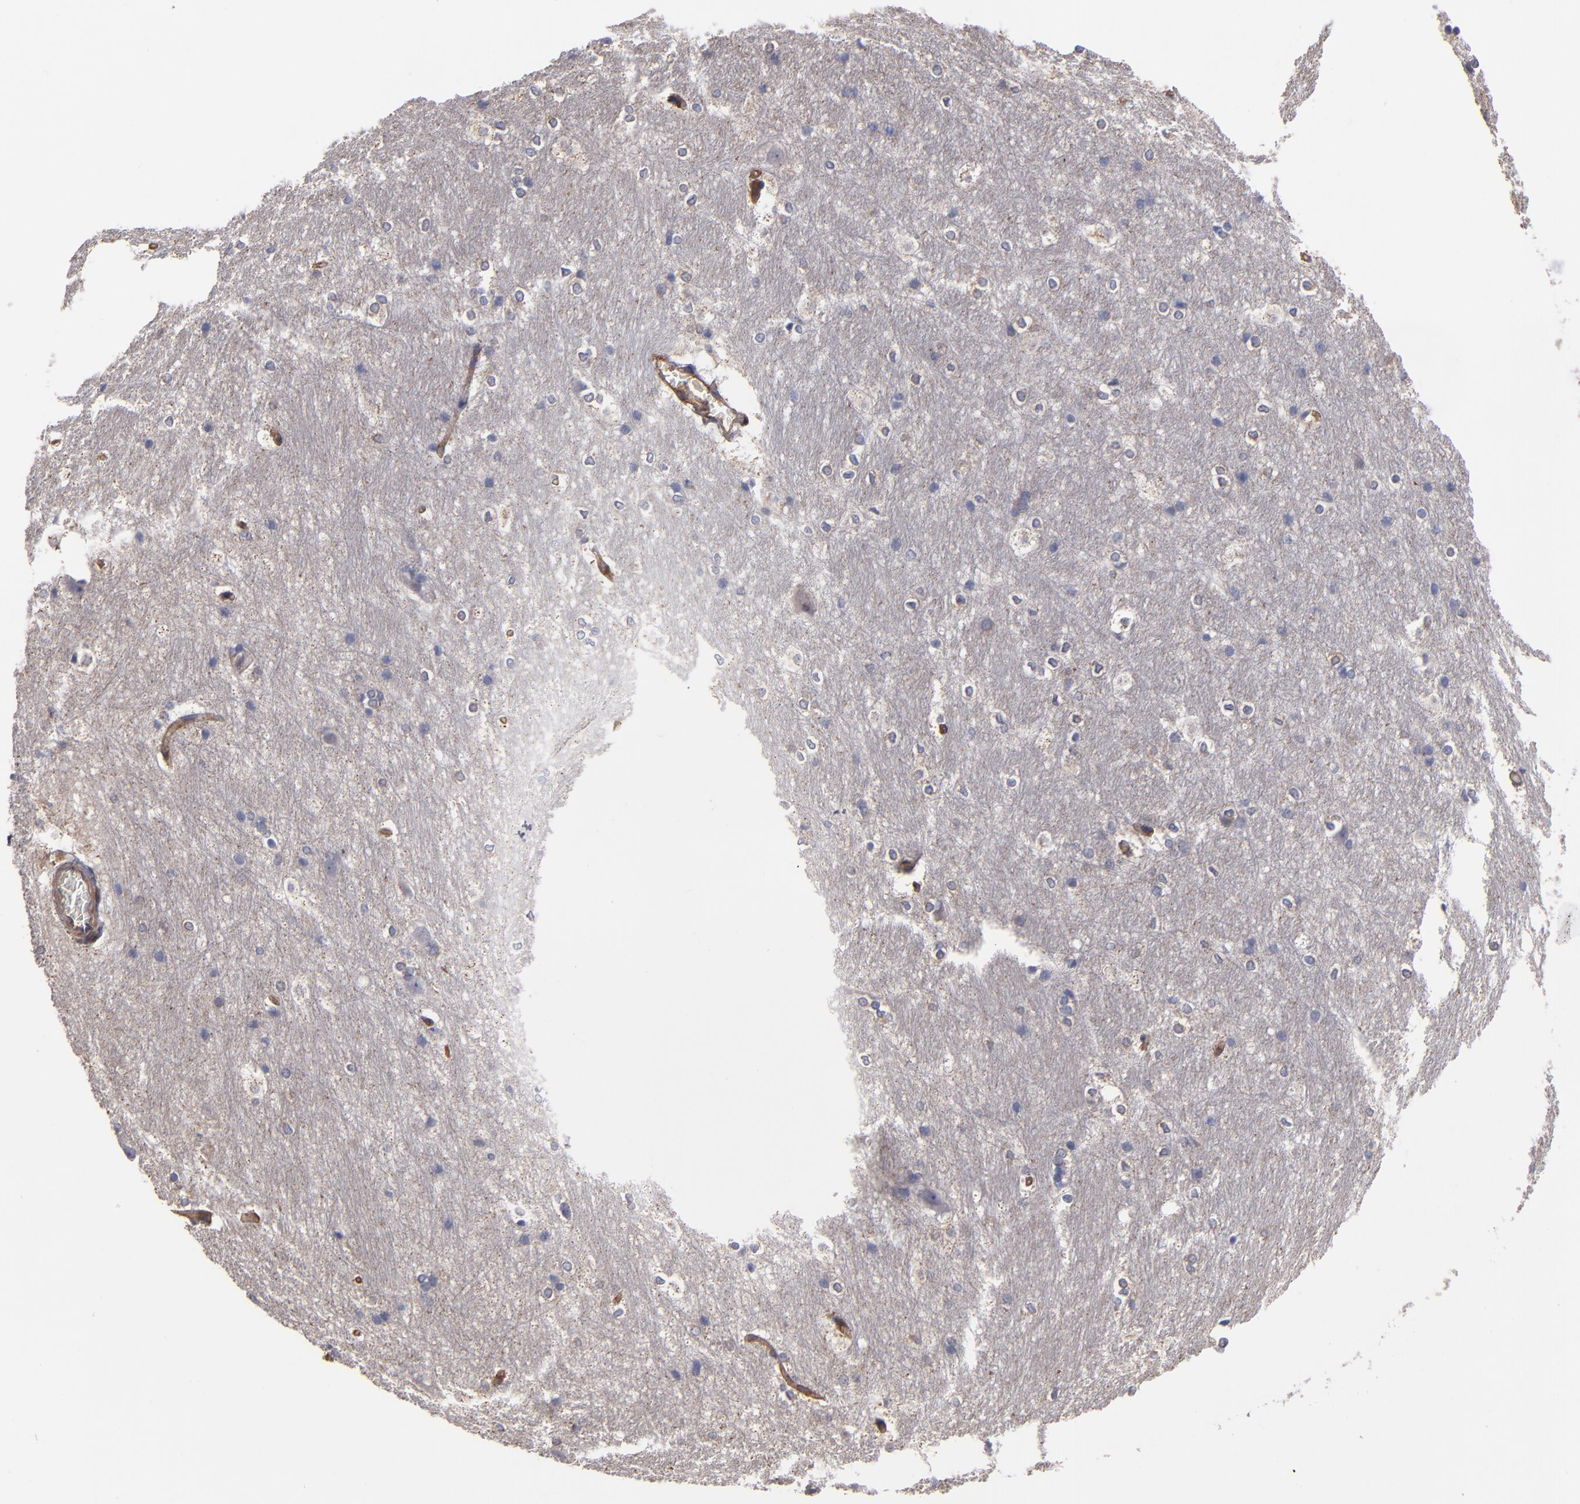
{"staining": {"intensity": "weak", "quantity": "25%-75%", "location": "cytoplasmic/membranous"}, "tissue": "hippocampus", "cell_type": "Glial cells", "image_type": "normal", "snomed": [{"axis": "morphology", "description": "Normal tissue, NOS"}, {"axis": "topography", "description": "Hippocampus"}], "caption": "IHC (DAB) staining of normal human hippocampus displays weak cytoplasmic/membranous protein staining in approximately 25%-75% of glial cells.", "gene": "ESYT2", "patient": {"sex": "female", "age": 19}}